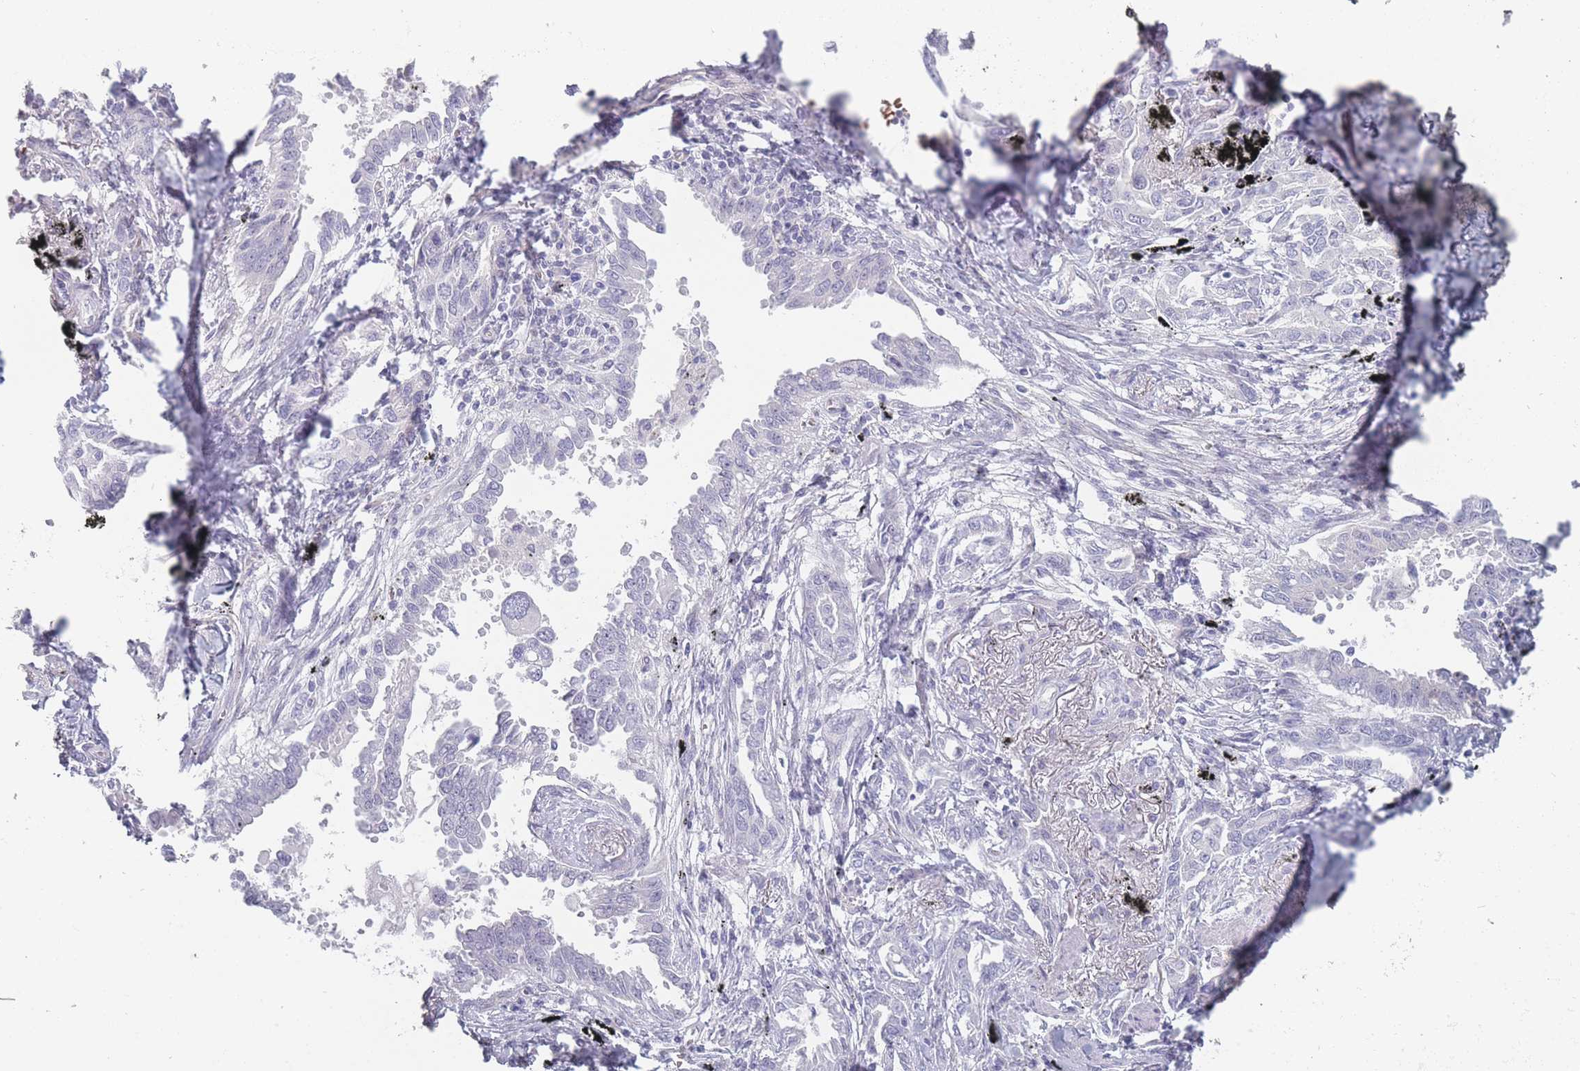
{"staining": {"intensity": "negative", "quantity": "none", "location": "none"}, "tissue": "lung cancer", "cell_type": "Tumor cells", "image_type": "cancer", "snomed": [{"axis": "morphology", "description": "Adenocarcinoma, NOS"}, {"axis": "topography", "description": "Lung"}], "caption": "Lung cancer (adenocarcinoma) was stained to show a protein in brown. There is no significant staining in tumor cells. The staining was performed using DAB (3,3'-diaminobenzidine) to visualize the protein expression in brown, while the nuclei were stained in blue with hematoxylin (Magnification: 20x).", "gene": "ROS1", "patient": {"sex": "male", "age": 67}}